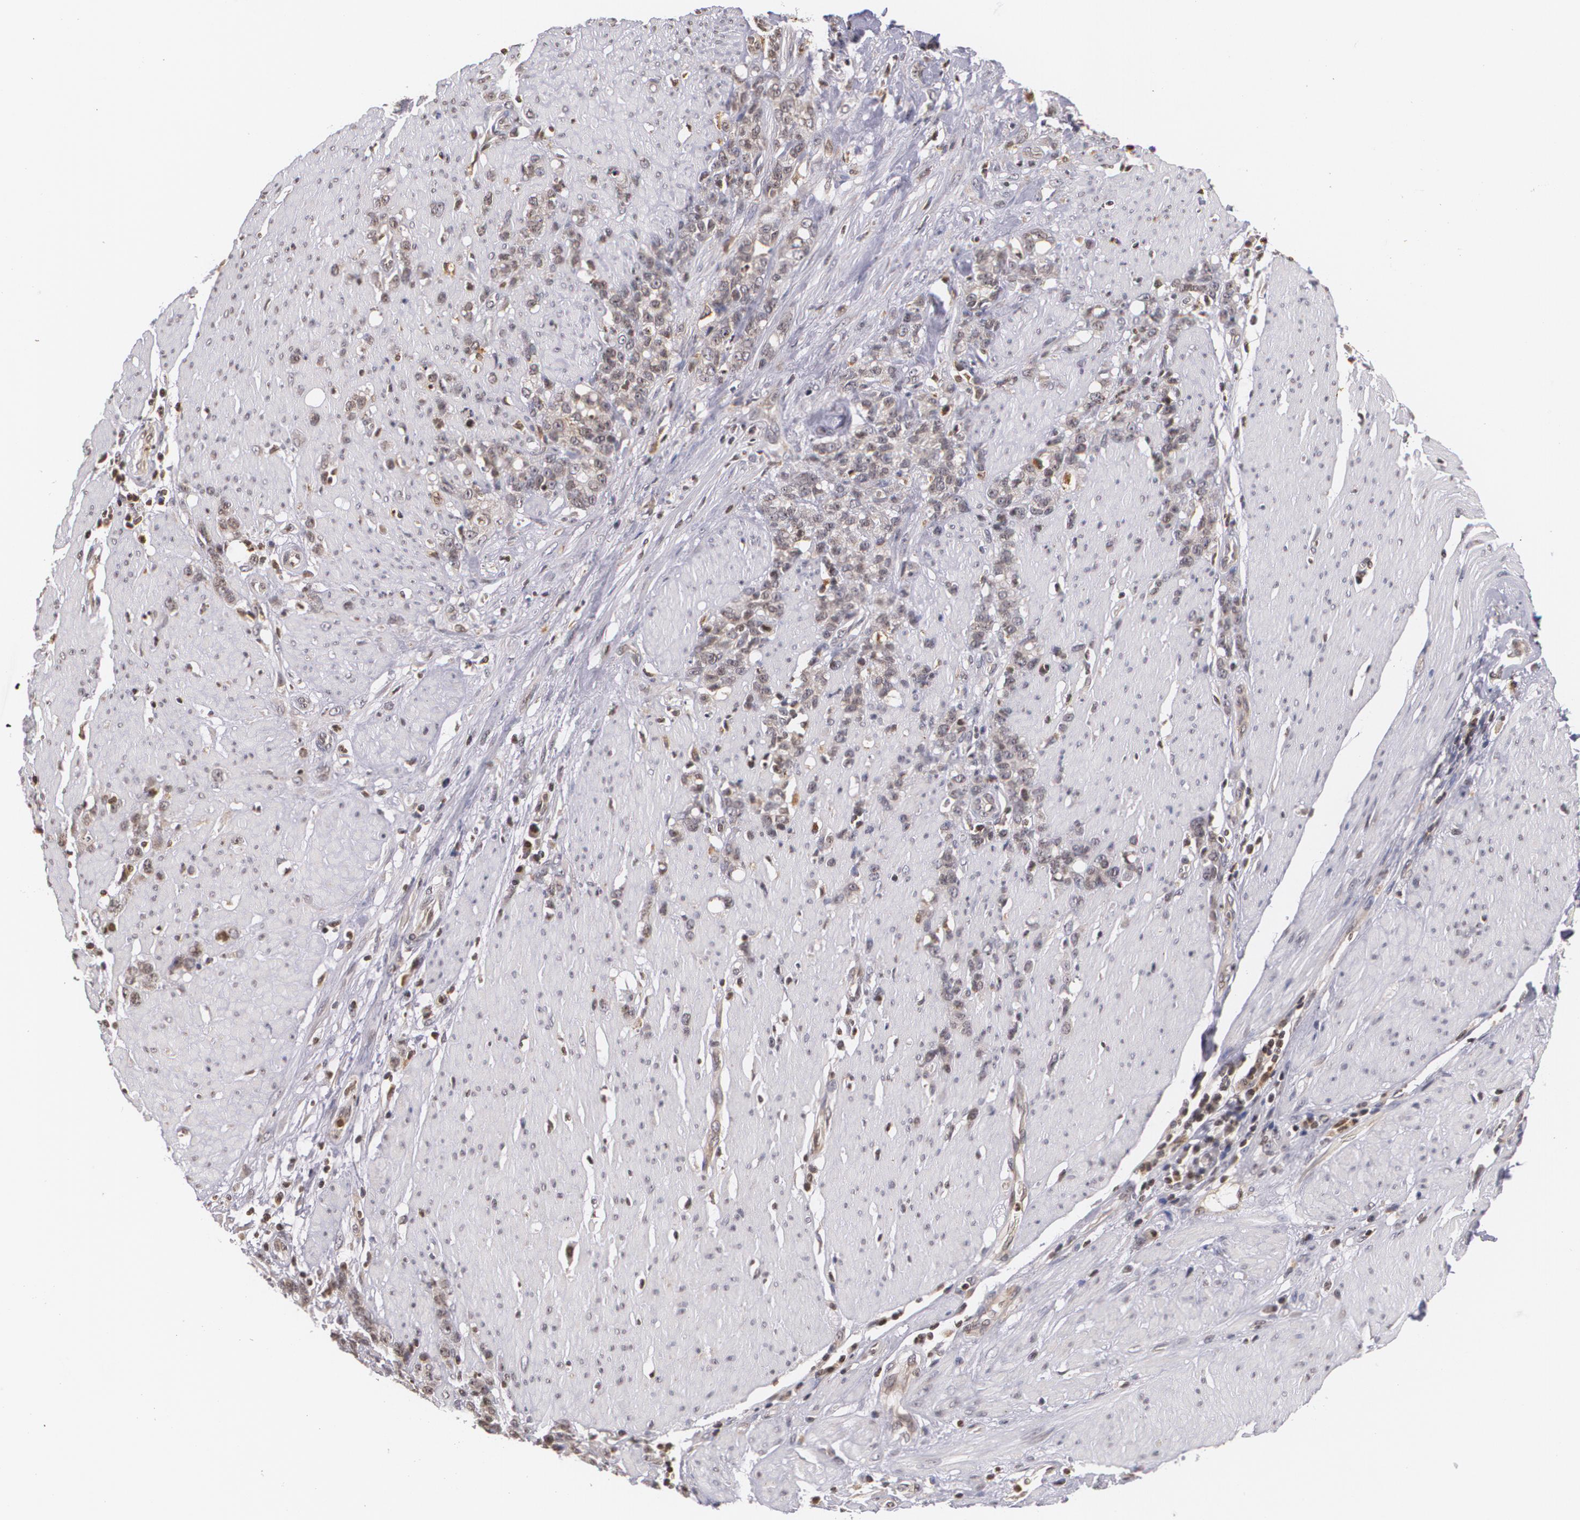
{"staining": {"intensity": "weak", "quantity": "25%-75%", "location": "cytoplasmic/membranous"}, "tissue": "stomach cancer", "cell_type": "Tumor cells", "image_type": "cancer", "snomed": [{"axis": "morphology", "description": "Adenocarcinoma, NOS"}, {"axis": "topography", "description": "Stomach, lower"}], "caption": "Brown immunohistochemical staining in stomach adenocarcinoma displays weak cytoplasmic/membranous staining in about 25%-75% of tumor cells.", "gene": "VAV3", "patient": {"sex": "male", "age": 88}}